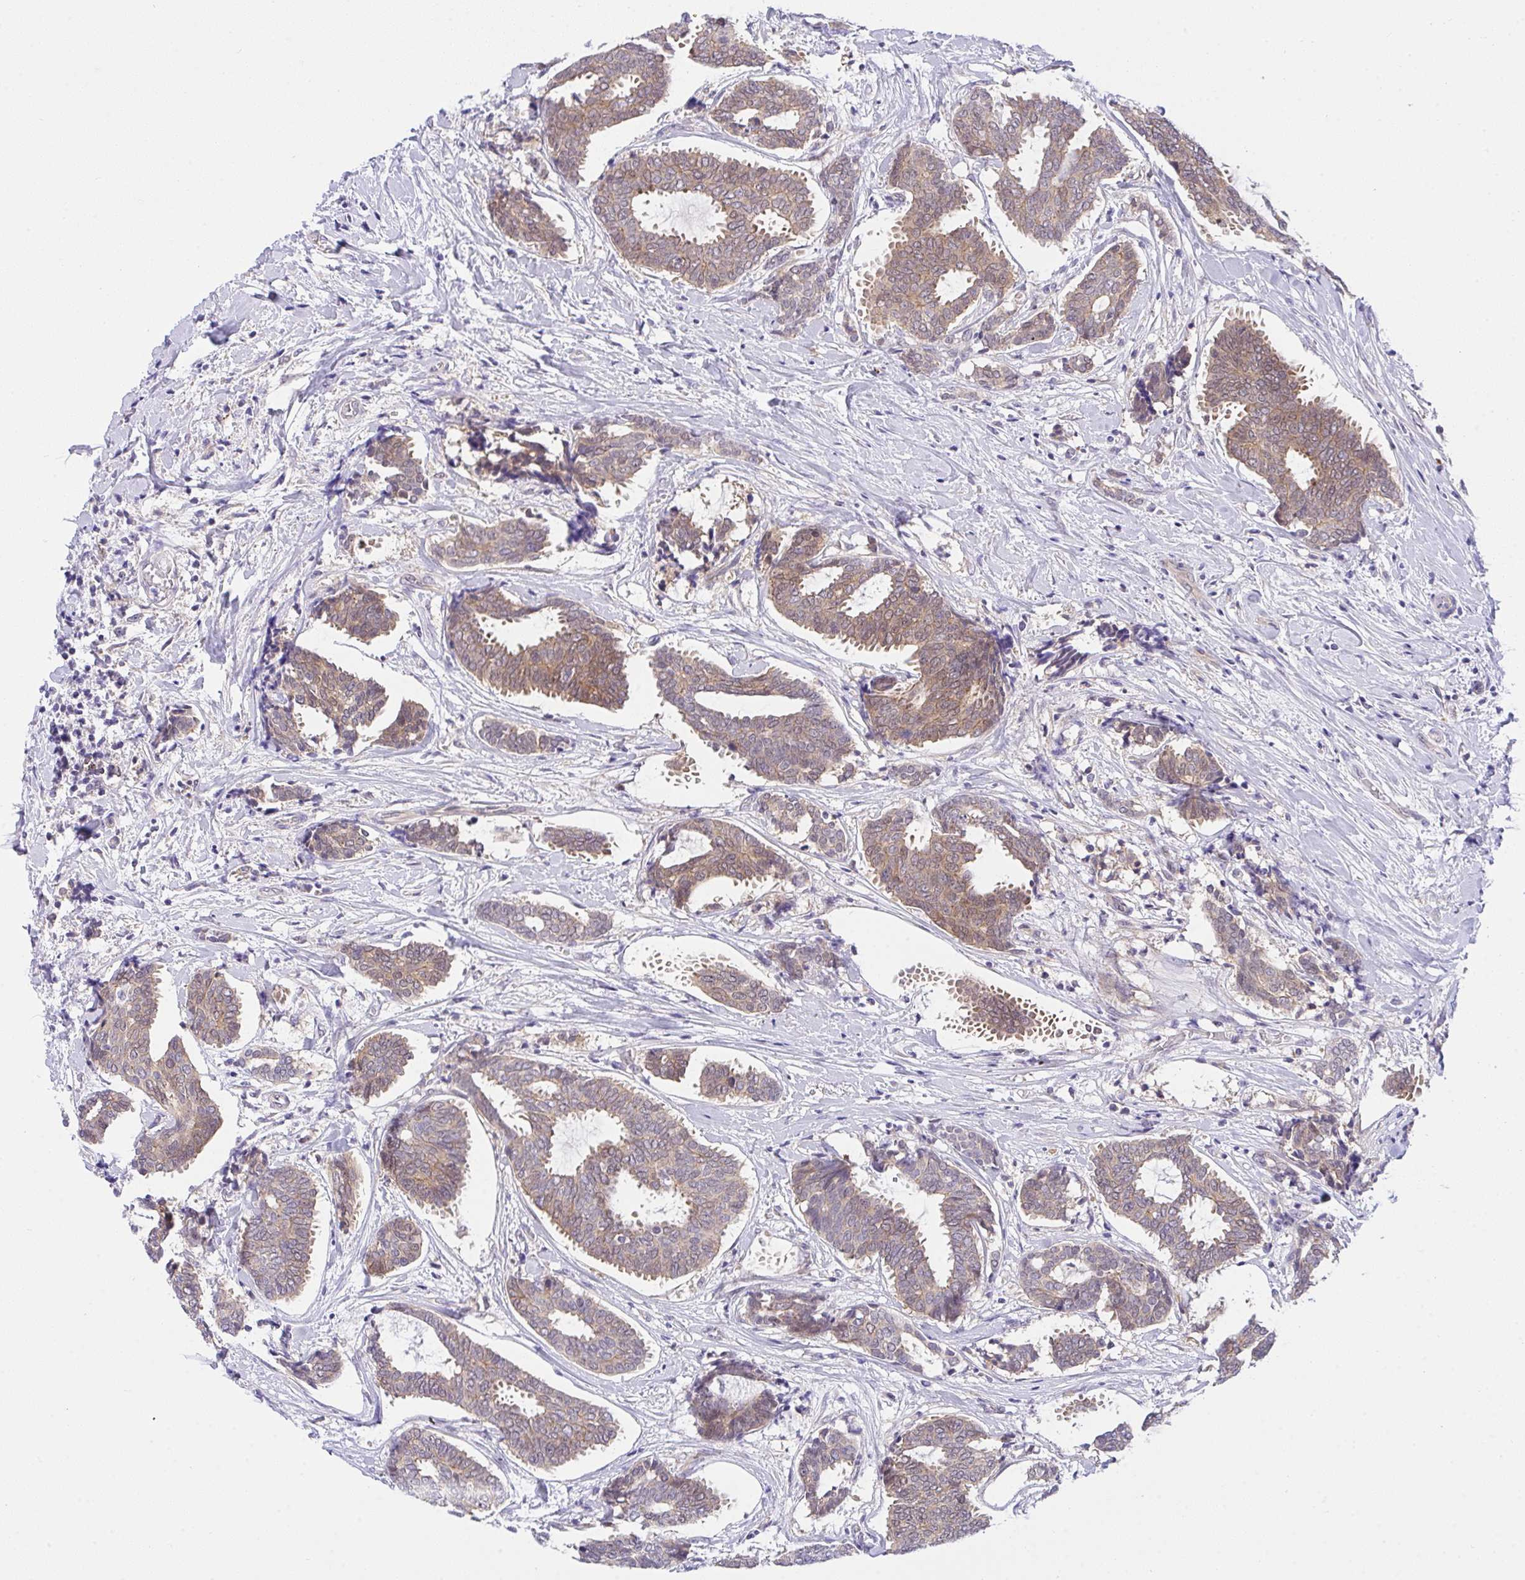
{"staining": {"intensity": "weak", "quantity": ">75%", "location": "cytoplasmic/membranous"}, "tissue": "breast cancer", "cell_type": "Tumor cells", "image_type": "cancer", "snomed": [{"axis": "morphology", "description": "Intraductal carcinoma, in situ"}, {"axis": "morphology", "description": "Duct carcinoma"}, {"axis": "morphology", "description": "Lobular carcinoma, in situ"}, {"axis": "topography", "description": "Breast"}], "caption": "Protein analysis of breast cancer tissue reveals weak cytoplasmic/membranous staining in about >75% of tumor cells.", "gene": "HOXD12", "patient": {"sex": "female", "age": 44}}